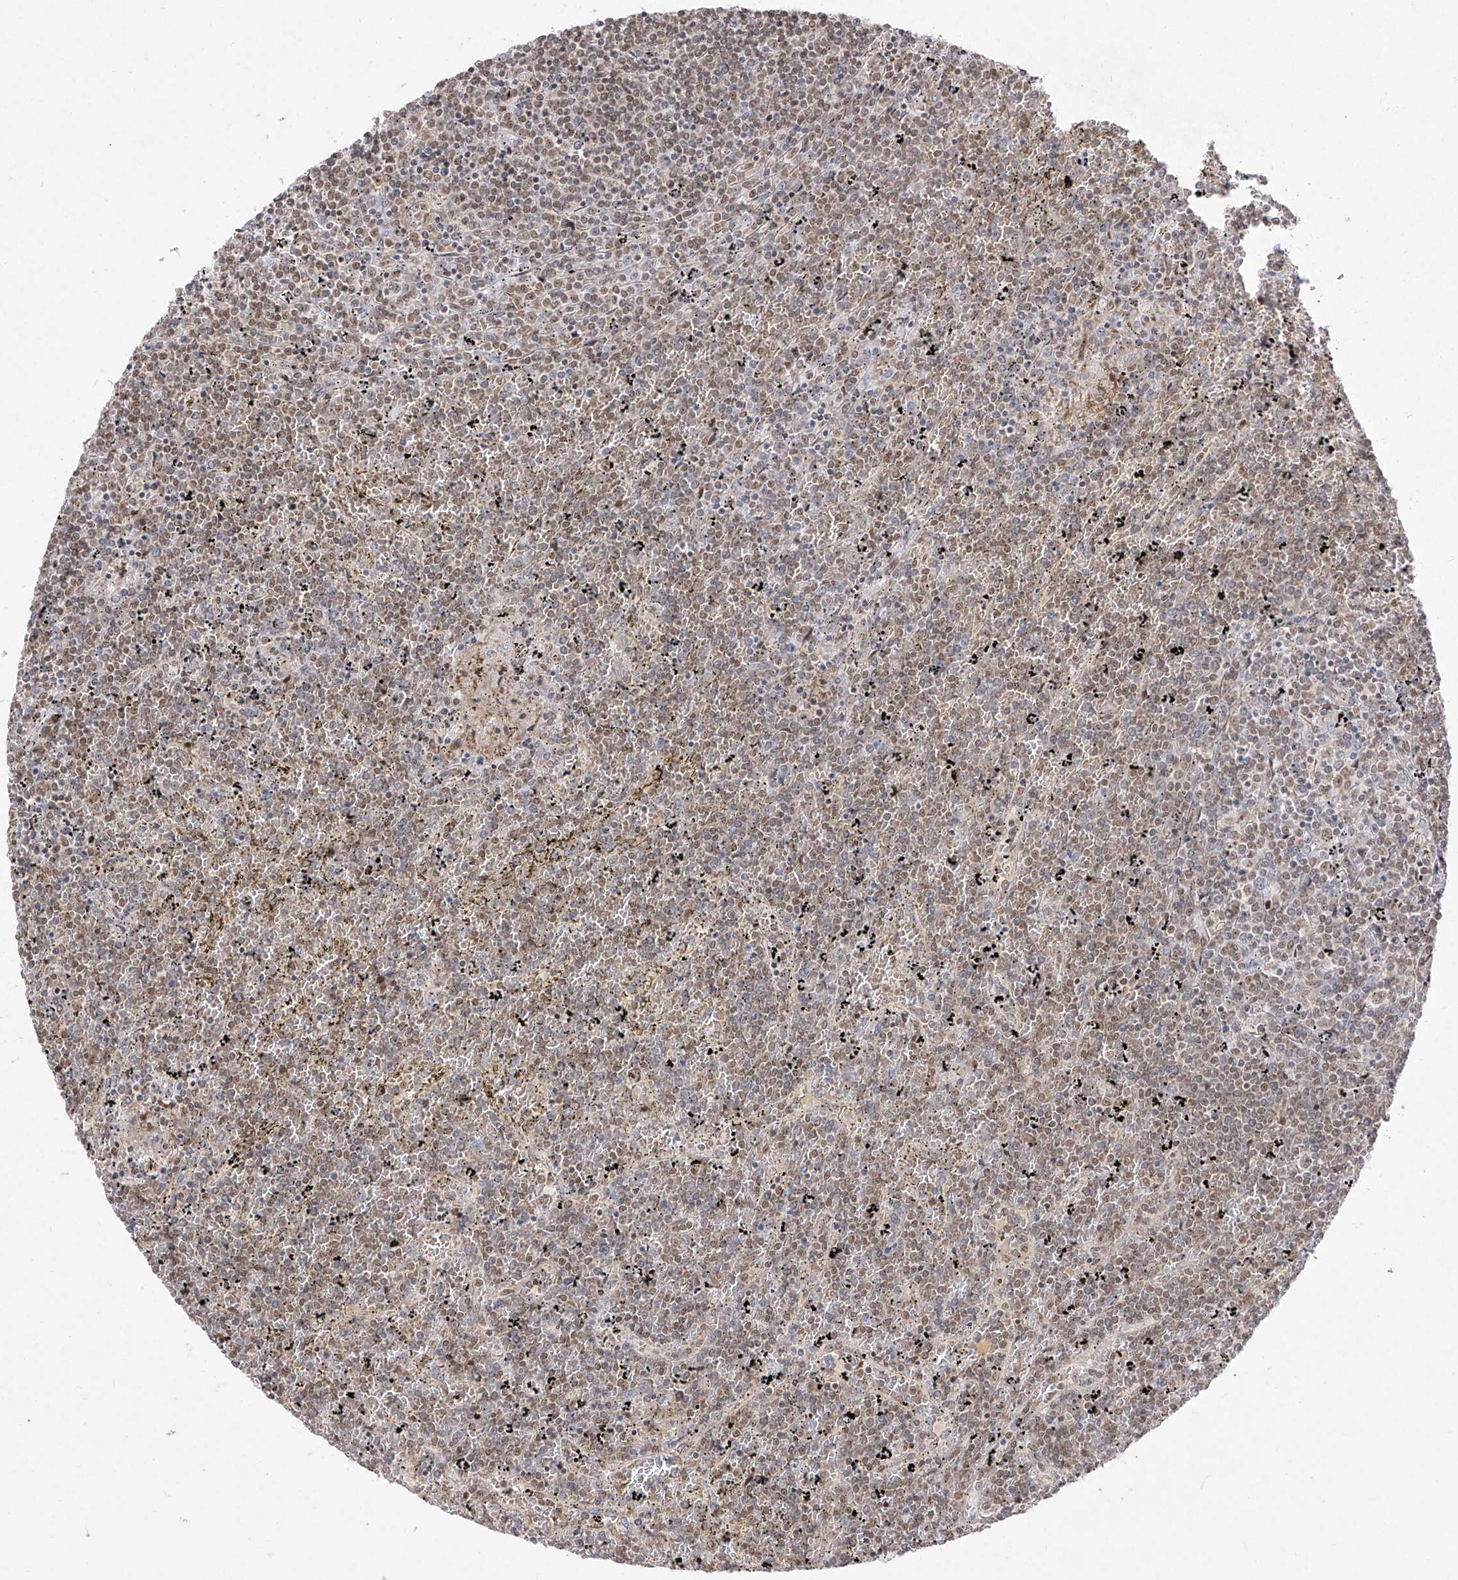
{"staining": {"intensity": "weak", "quantity": "25%-75%", "location": "nuclear"}, "tissue": "lymphoma", "cell_type": "Tumor cells", "image_type": "cancer", "snomed": [{"axis": "morphology", "description": "Malignant lymphoma, non-Hodgkin's type, Low grade"}, {"axis": "topography", "description": "Spleen"}], "caption": "Low-grade malignant lymphoma, non-Hodgkin's type stained with a protein marker reveals weak staining in tumor cells.", "gene": "SNRNP27", "patient": {"sex": "female", "age": 19}}